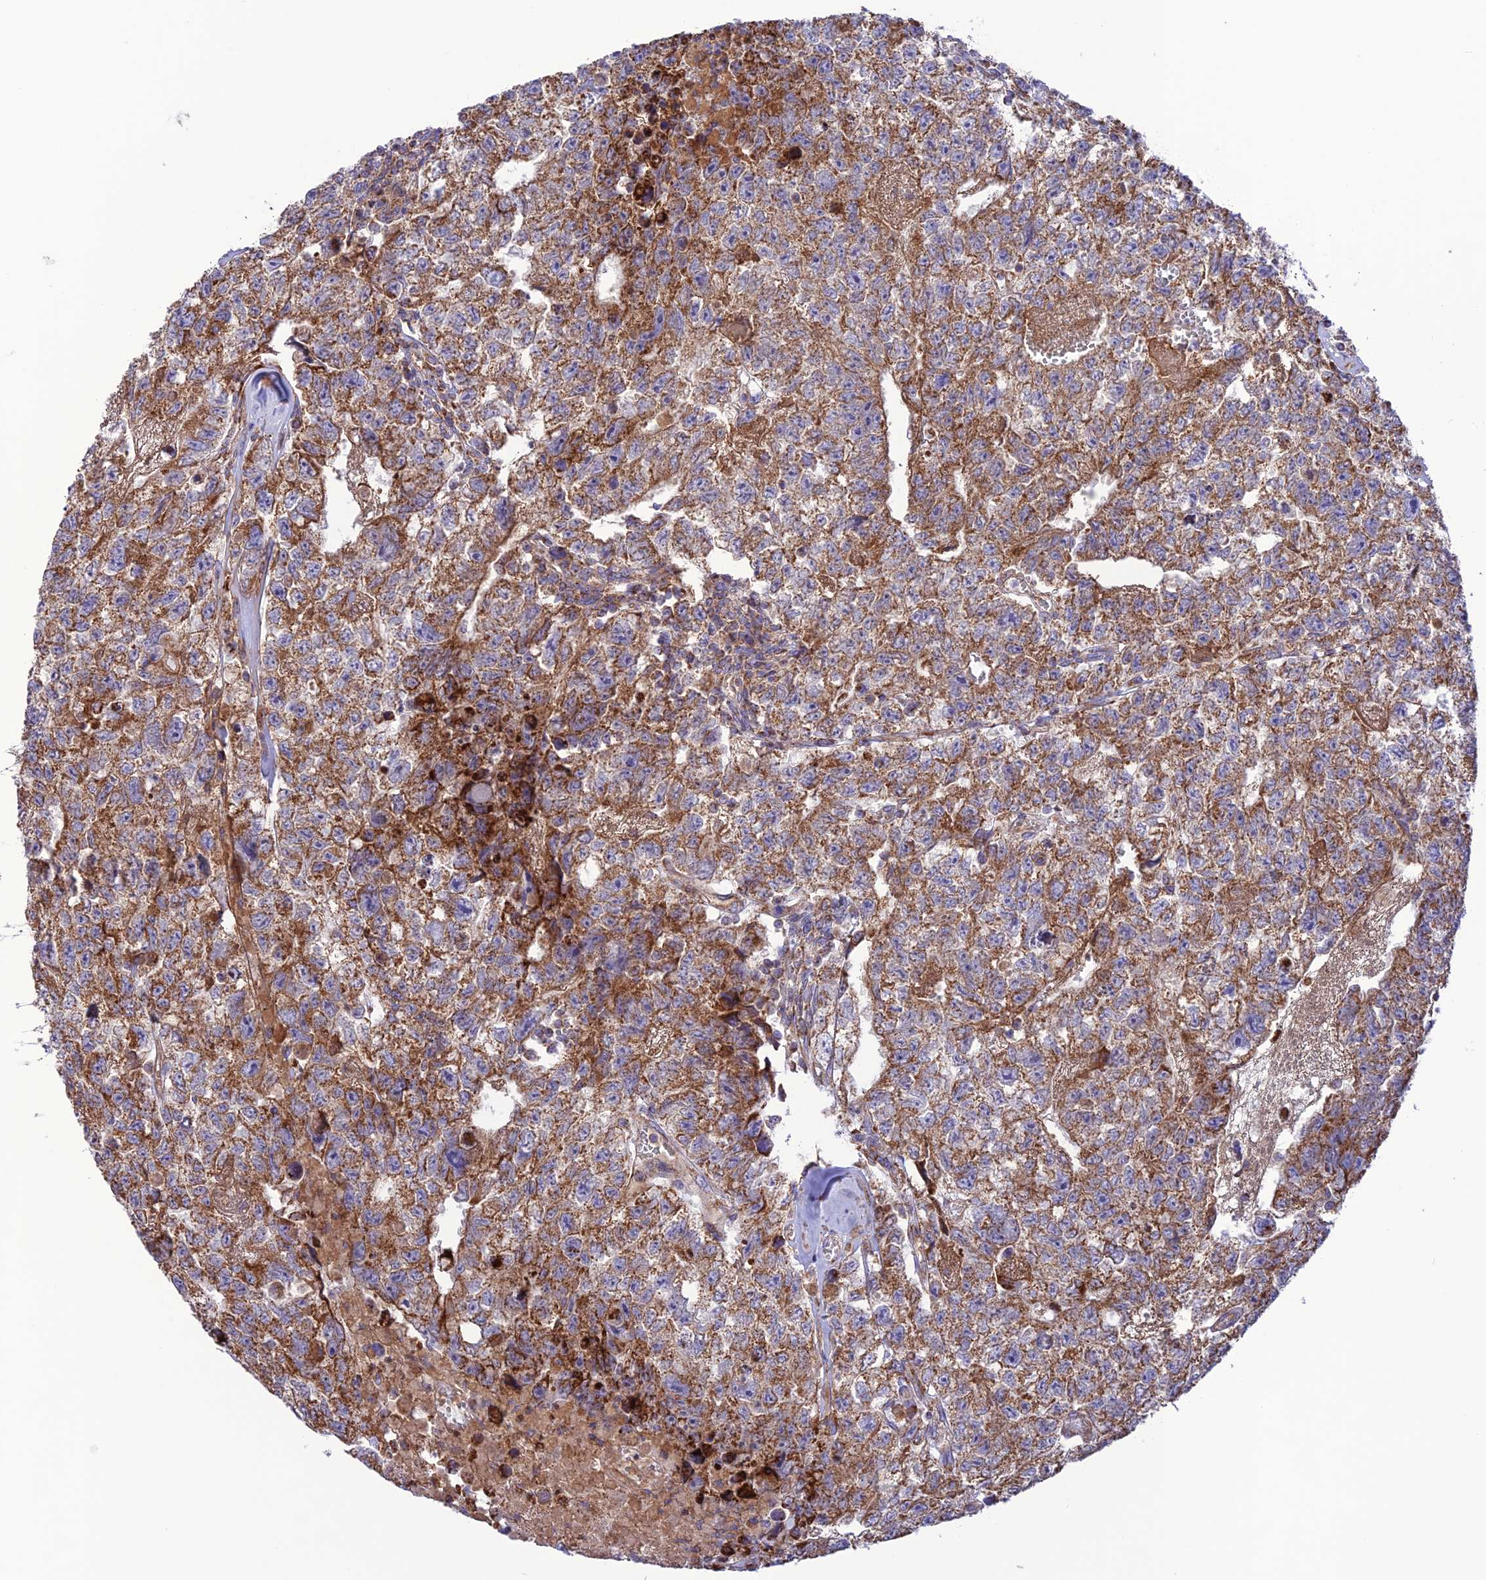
{"staining": {"intensity": "strong", "quantity": ">75%", "location": "cytoplasmic/membranous"}, "tissue": "testis cancer", "cell_type": "Tumor cells", "image_type": "cancer", "snomed": [{"axis": "morphology", "description": "Carcinoma, Embryonal, NOS"}, {"axis": "topography", "description": "Testis"}], "caption": "Strong cytoplasmic/membranous positivity for a protein is appreciated in approximately >75% of tumor cells of testis cancer (embryonal carcinoma) using immunohistochemistry.", "gene": "UAP1L1", "patient": {"sex": "male", "age": 26}}